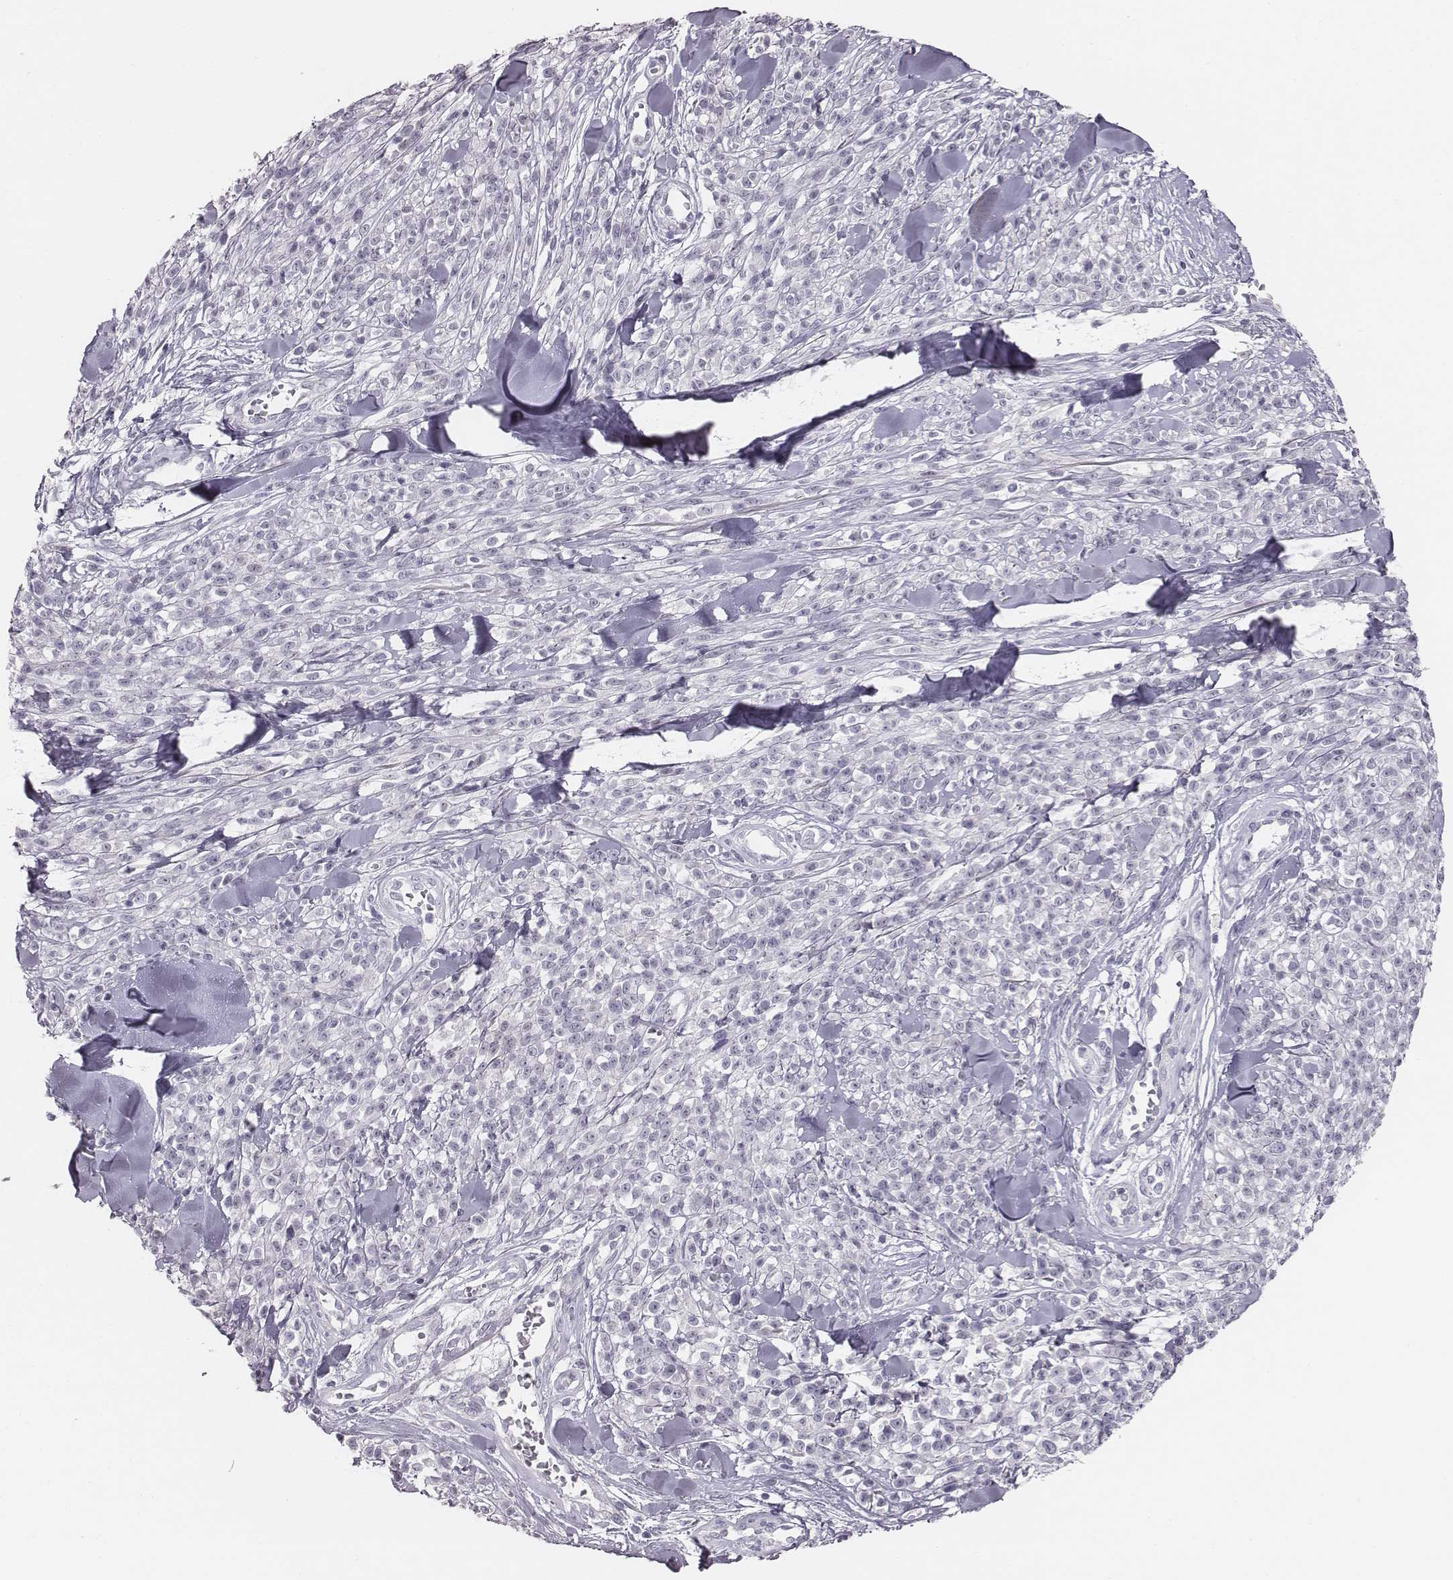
{"staining": {"intensity": "negative", "quantity": "none", "location": "none"}, "tissue": "melanoma", "cell_type": "Tumor cells", "image_type": "cancer", "snomed": [{"axis": "morphology", "description": "Malignant melanoma, NOS"}, {"axis": "topography", "description": "Skin"}, {"axis": "topography", "description": "Skin of trunk"}], "caption": "This is an immunohistochemistry (IHC) image of human malignant melanoma. There is no staining in tumor cells.", "gene": "CACNG4", "patient": {"sex": "male", "age": 74}}